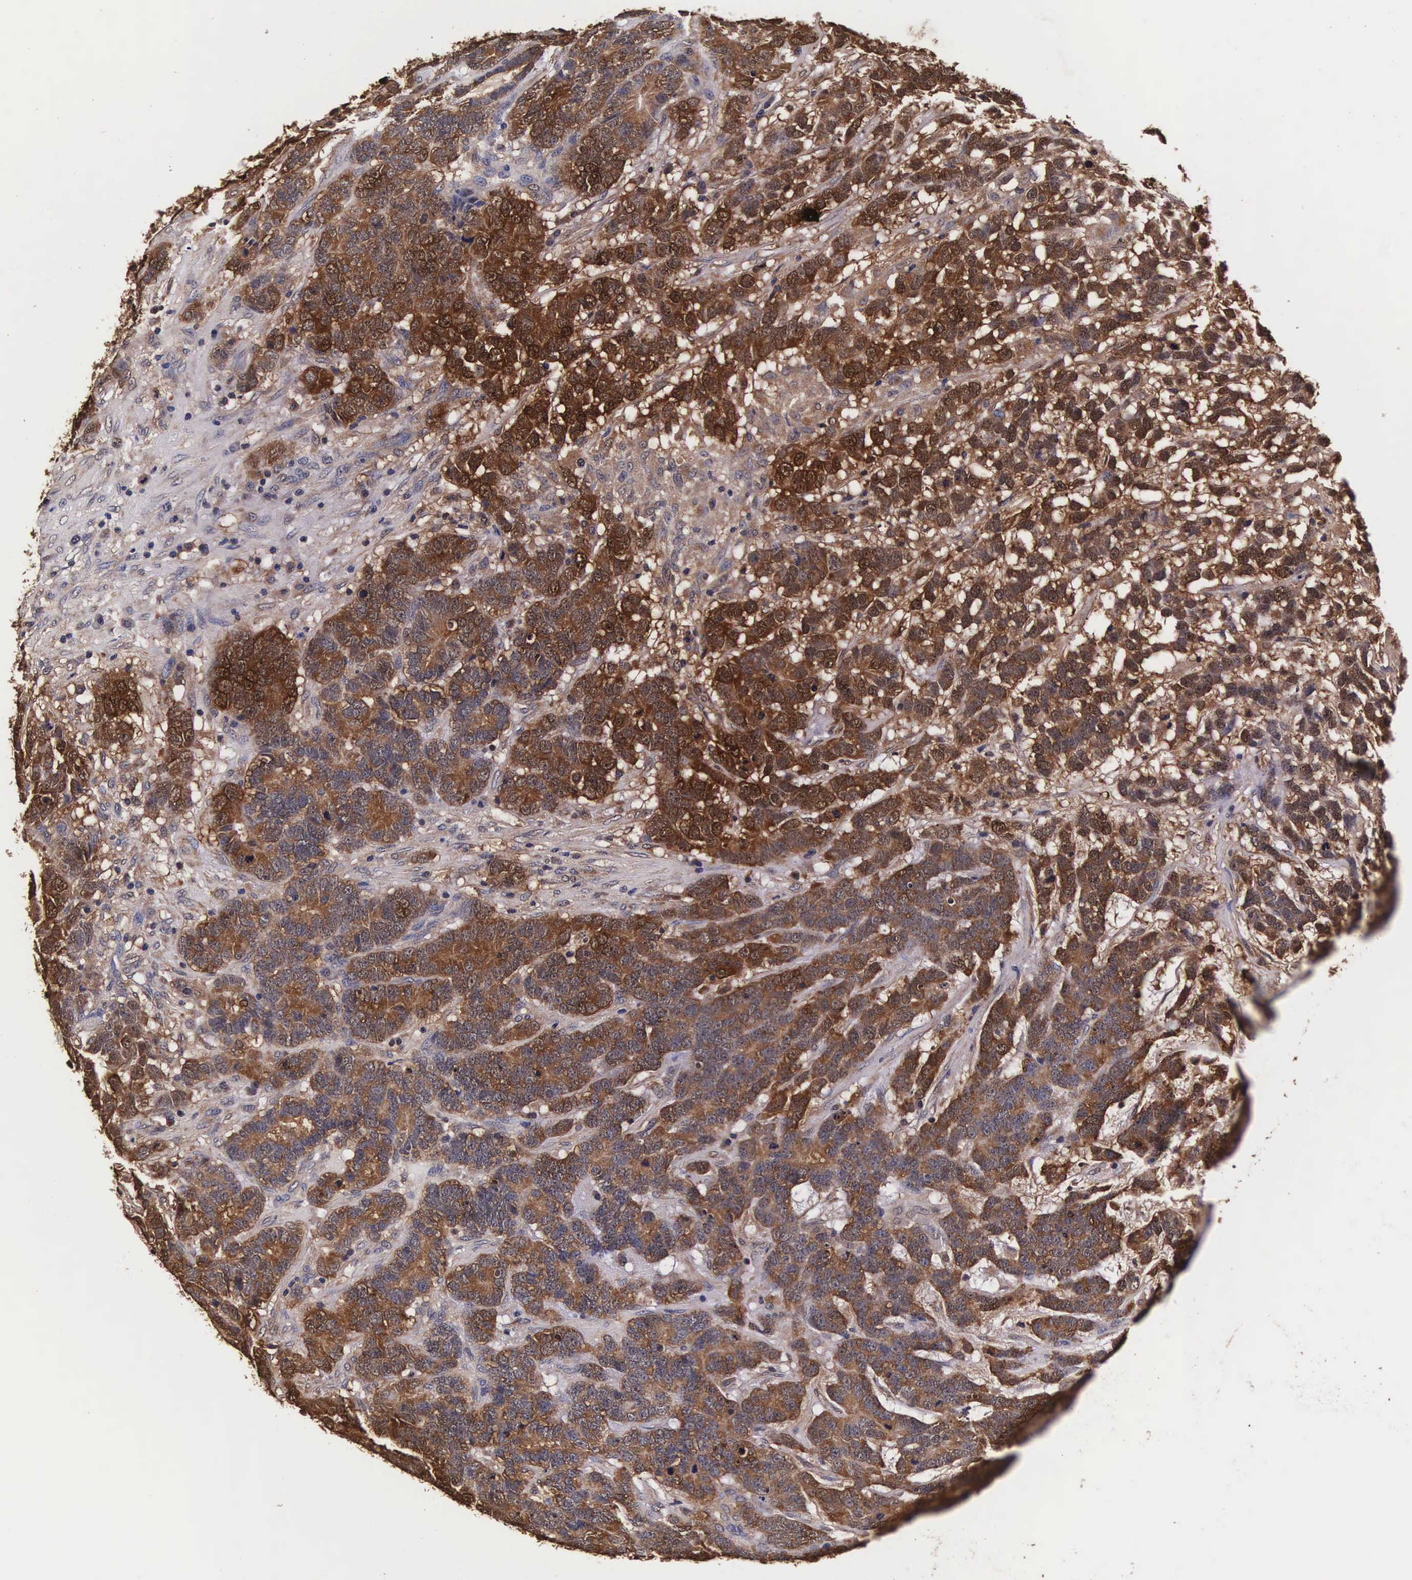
{"staining": {"intensity": "strong", "quantity": ">75%", "location": "cytoplasmic/membranous,nuclear"}, "tissue": "testis cancer", "cell_type": "Tumor cells", "image_type": "cancer", "snomed": [{"axis": "morphology", "description": "Carcinoma, Embryonal, NOS"}, {"axis": "topography", "description": "Testis"}], "caption": "This is a micrograph of immunohistochemistry staining of testis cancer (embryonal carcinoma), which shows strong expression in the cytoplasmic/membranous and nuclear of tumor cells.", "gene": "TECPR2", "patient": {"sex": "male", "age": 26}}